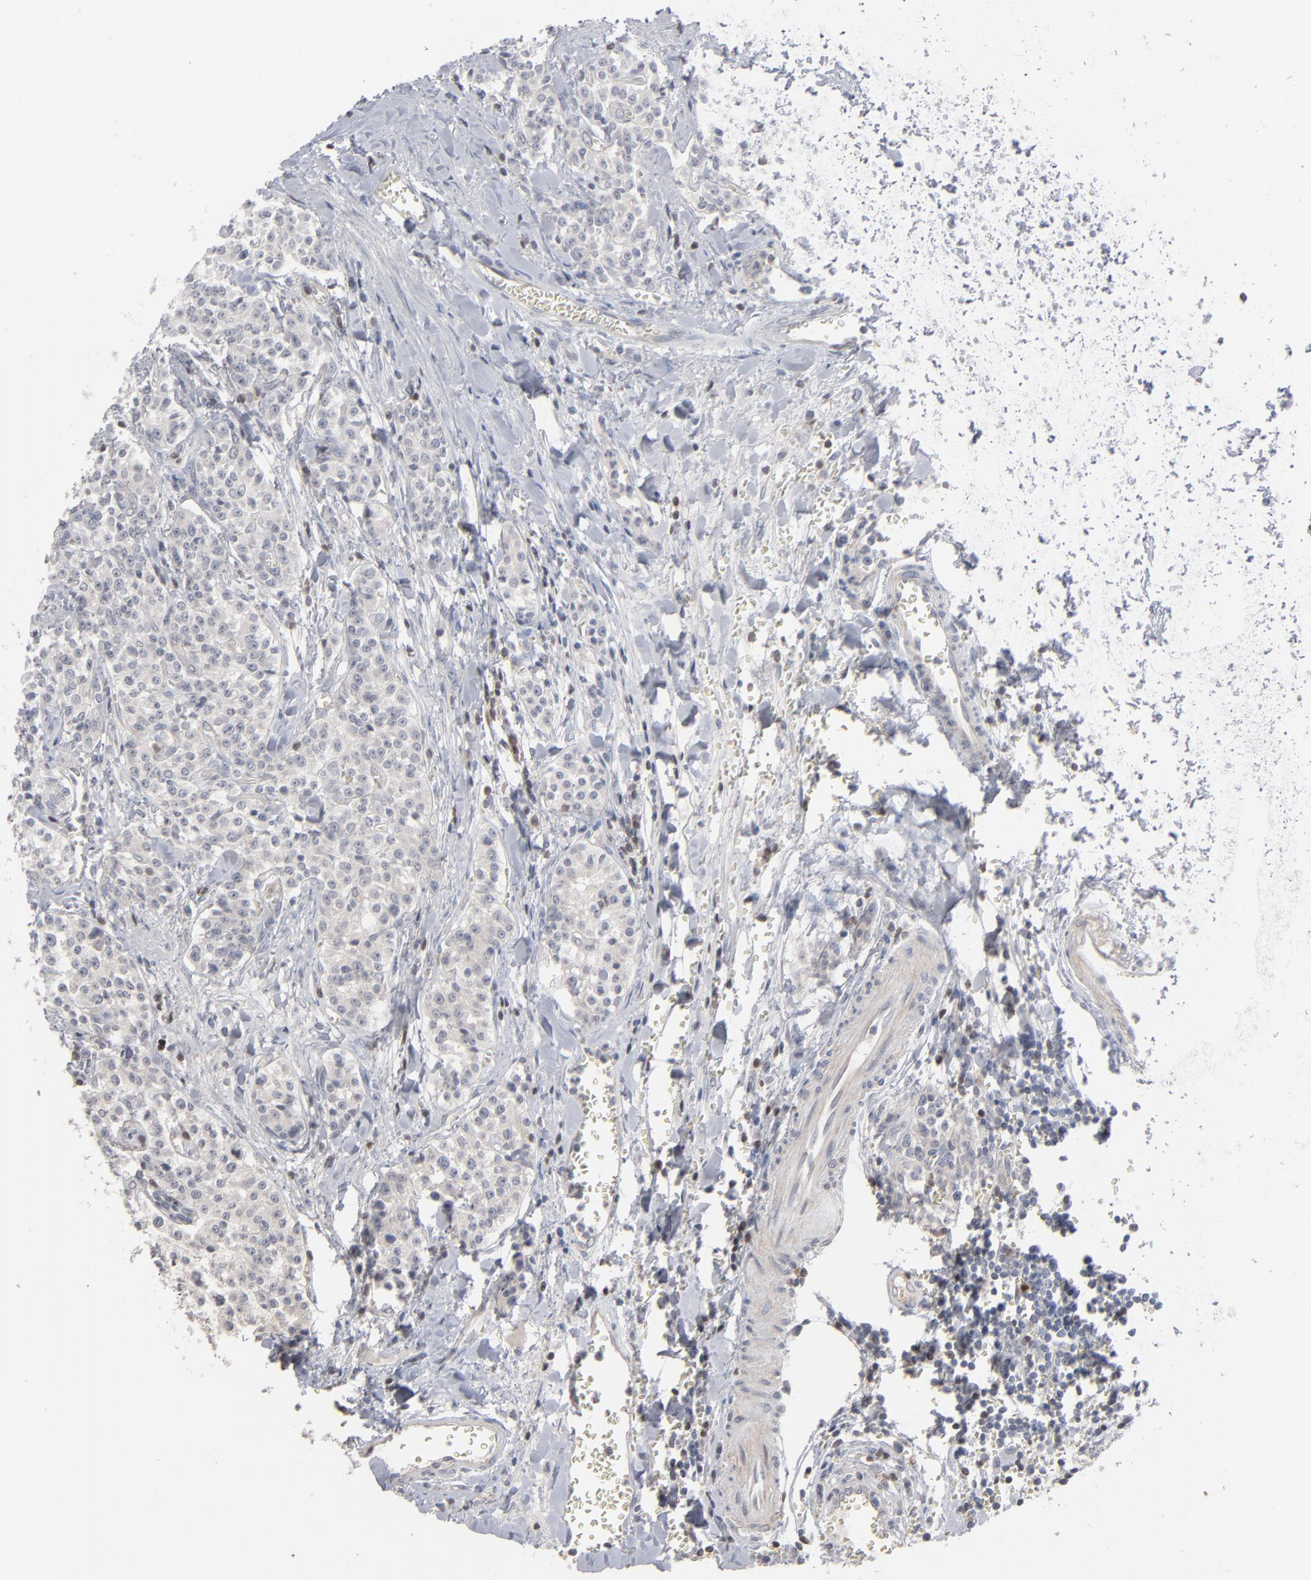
{"staining": {"intensity": "negative", "quantity": "none", "location": "none"}, "tissue": "carcinoid", "cell_type": "Tumor cells", "image_type": "cancer", "snomed": [{"axis": "morphology", "description": "Carcinoid, malignant, NOS"}, {"axis": "topography", "description": "Stomach"}], "caption": "DAB (3,3'-diaminobenzidine) immunohistochemical staining of human carcinoid reveals no significant expression in tumor cells. The staining was performed using DAB to visualize the protein expression in brown, while the nuclei were stained in blue with hematoxylin (Magnification: 20x).", "gene": "STAT4", "patient": {"sex": "female", "age": 76}}